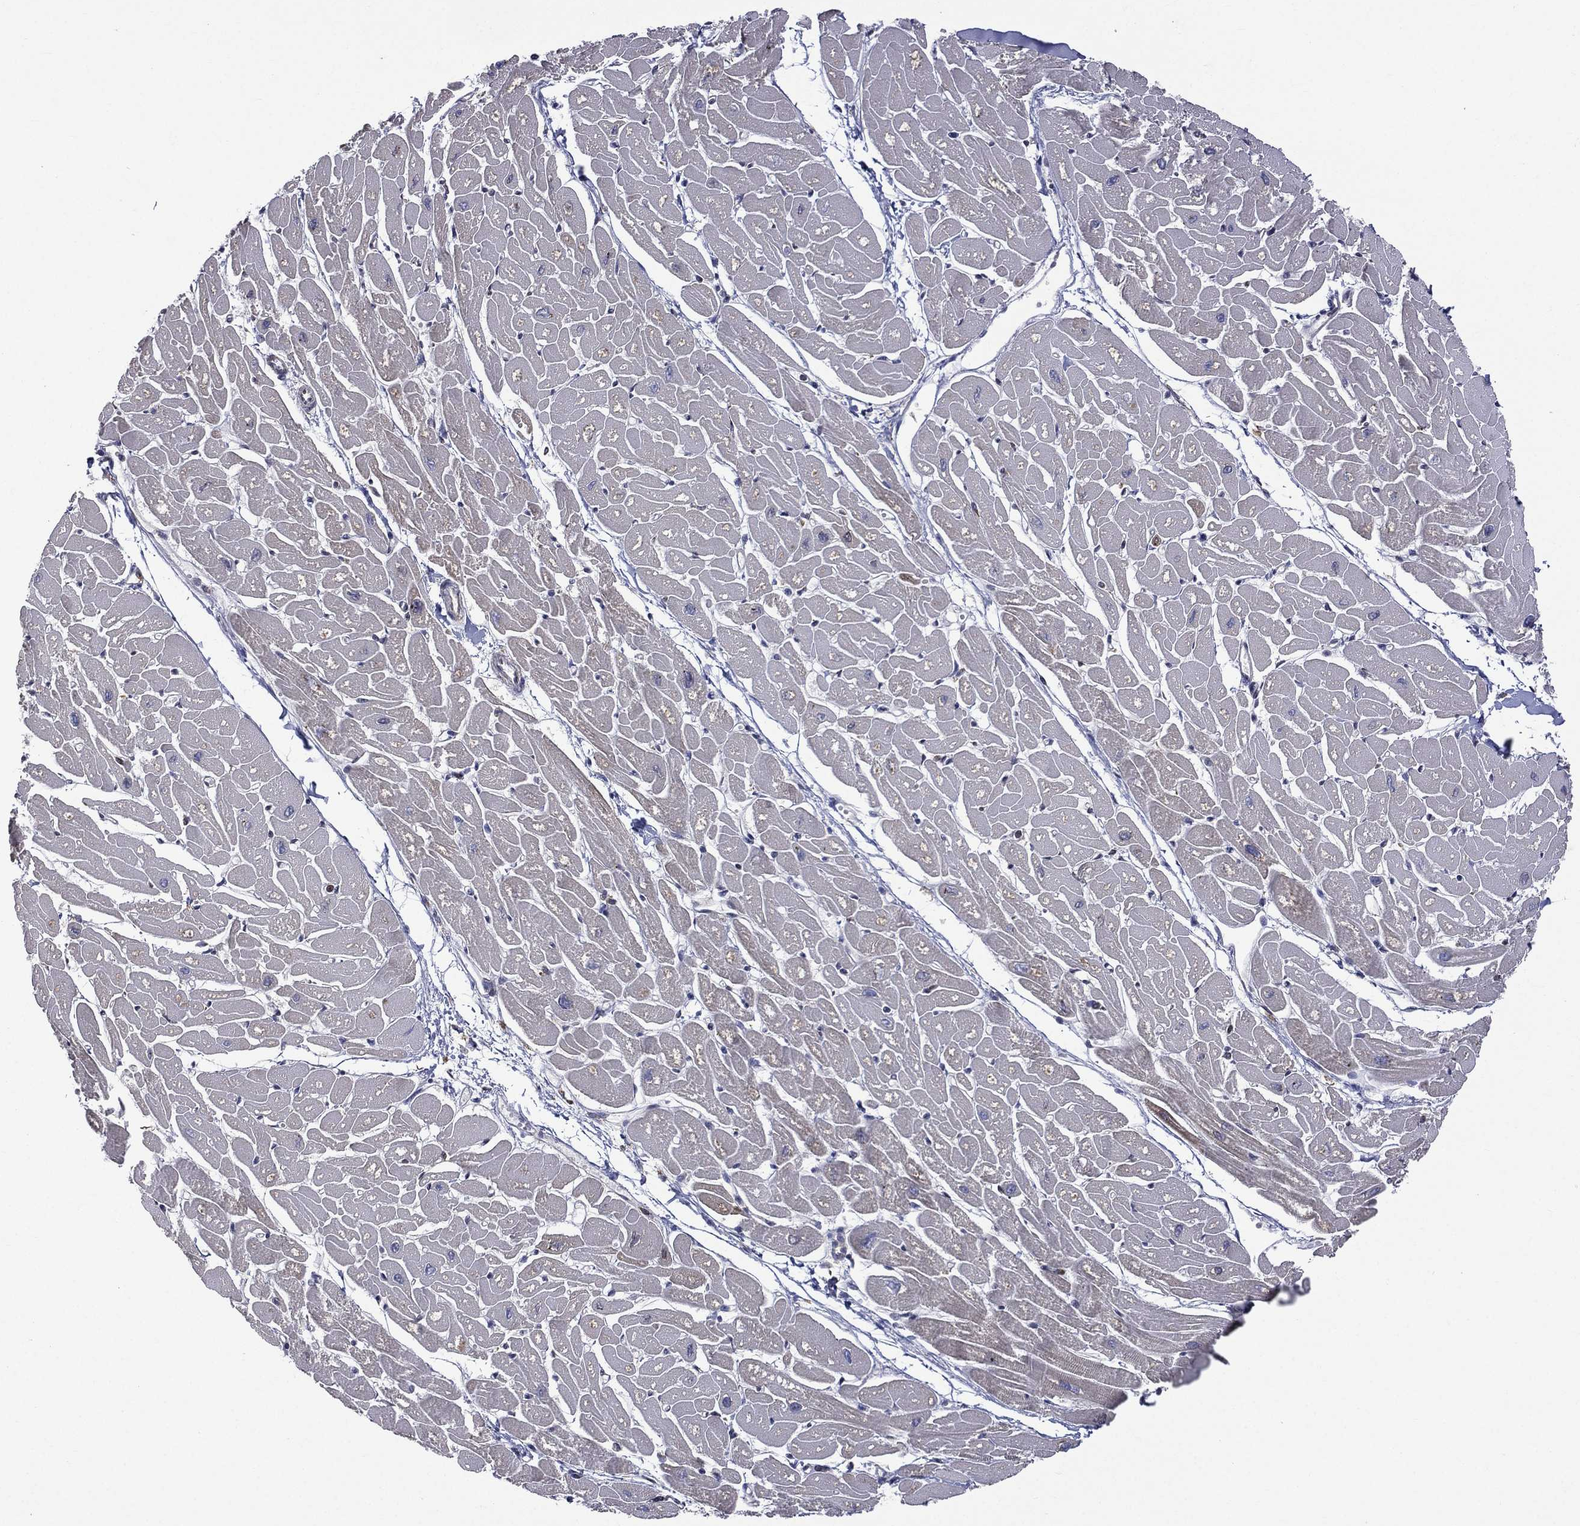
{"staining": {"intensity": "weak", "quantity": "<25%", "location": "cytoplasmic/membranous"}, "tissue": "heart muscle", "cell_type": "Cardiomyocytes", "image_type": "normal", "snomed": [{"axis": "morphology", "description": "Normal tissue, NOS"}, {"axis": "topography", "description": "Heart"}], "caption": "A photomicrograph of heart muscle stained for a protein shows no brown staining in cardiomyocytes. (Stains: DAB immunohistochemistry (IHC) with hematoxylin counter stain, Microscopy: brightfield microscopy at high magnification).", "gene": "C20orf96", "patient": {"sex": "male", "age": 57}}